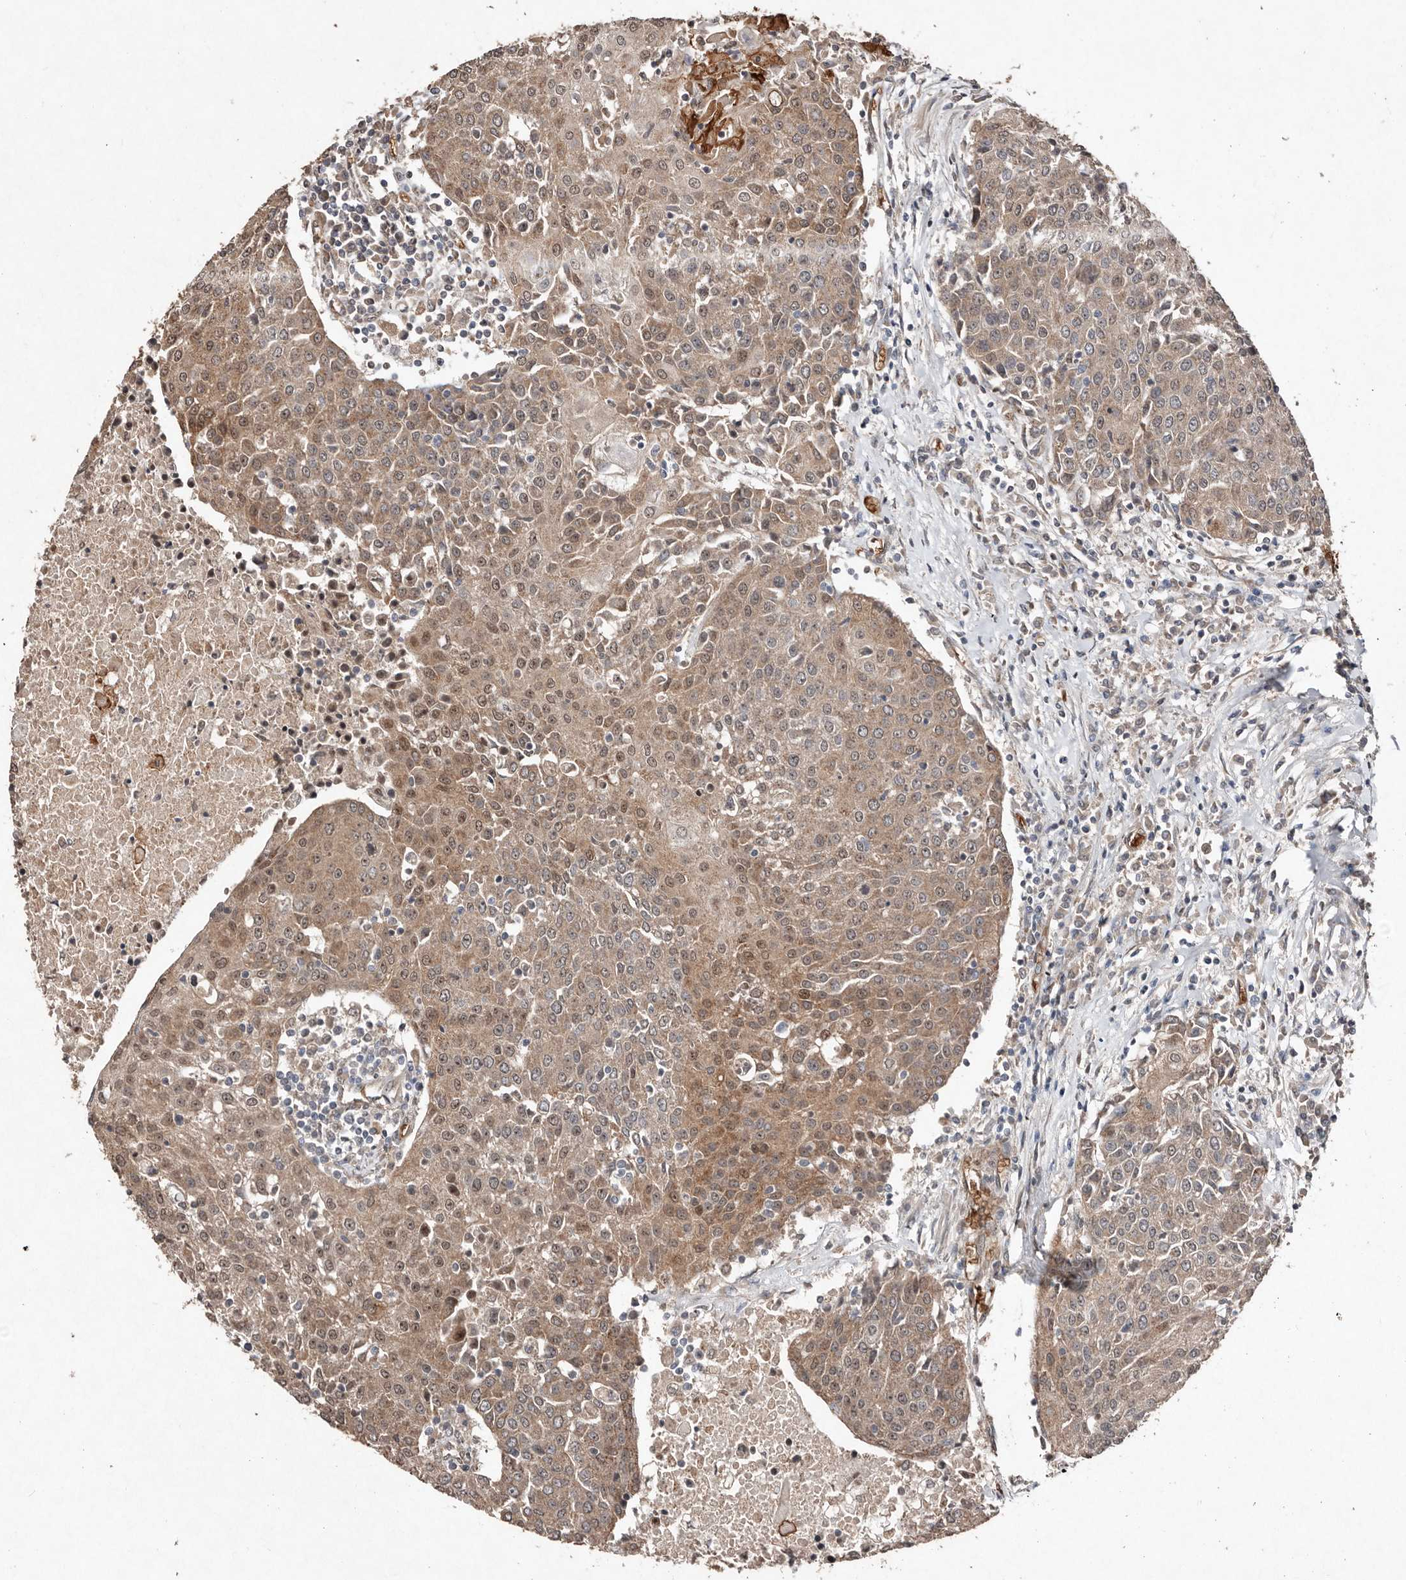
{"staining": {"intensity": "moderate", "quantity": ">75%", "location": "cytoplasmic/membranous"}, "tissue": "urothelial cancer", "cell_type": "Tumor cells", "image_type": "cancer", "snomed": [{"axis": "morphology", "description": "Urothelial carcinoma, High grade"}, {"axis": "topography", "description": "Urinary bladder"}], "caption": "Urothelial carcinoma (high-grade) tissue shows moderate cytoplasmic/membranous expression in about >75% of tumor cells, visualized by immunohistochemistry. (DAB = brown stain, brightfield microscopy at high magnification).", "gene": "DIP2C", "patient": {"sex": "female", "age": 85}}